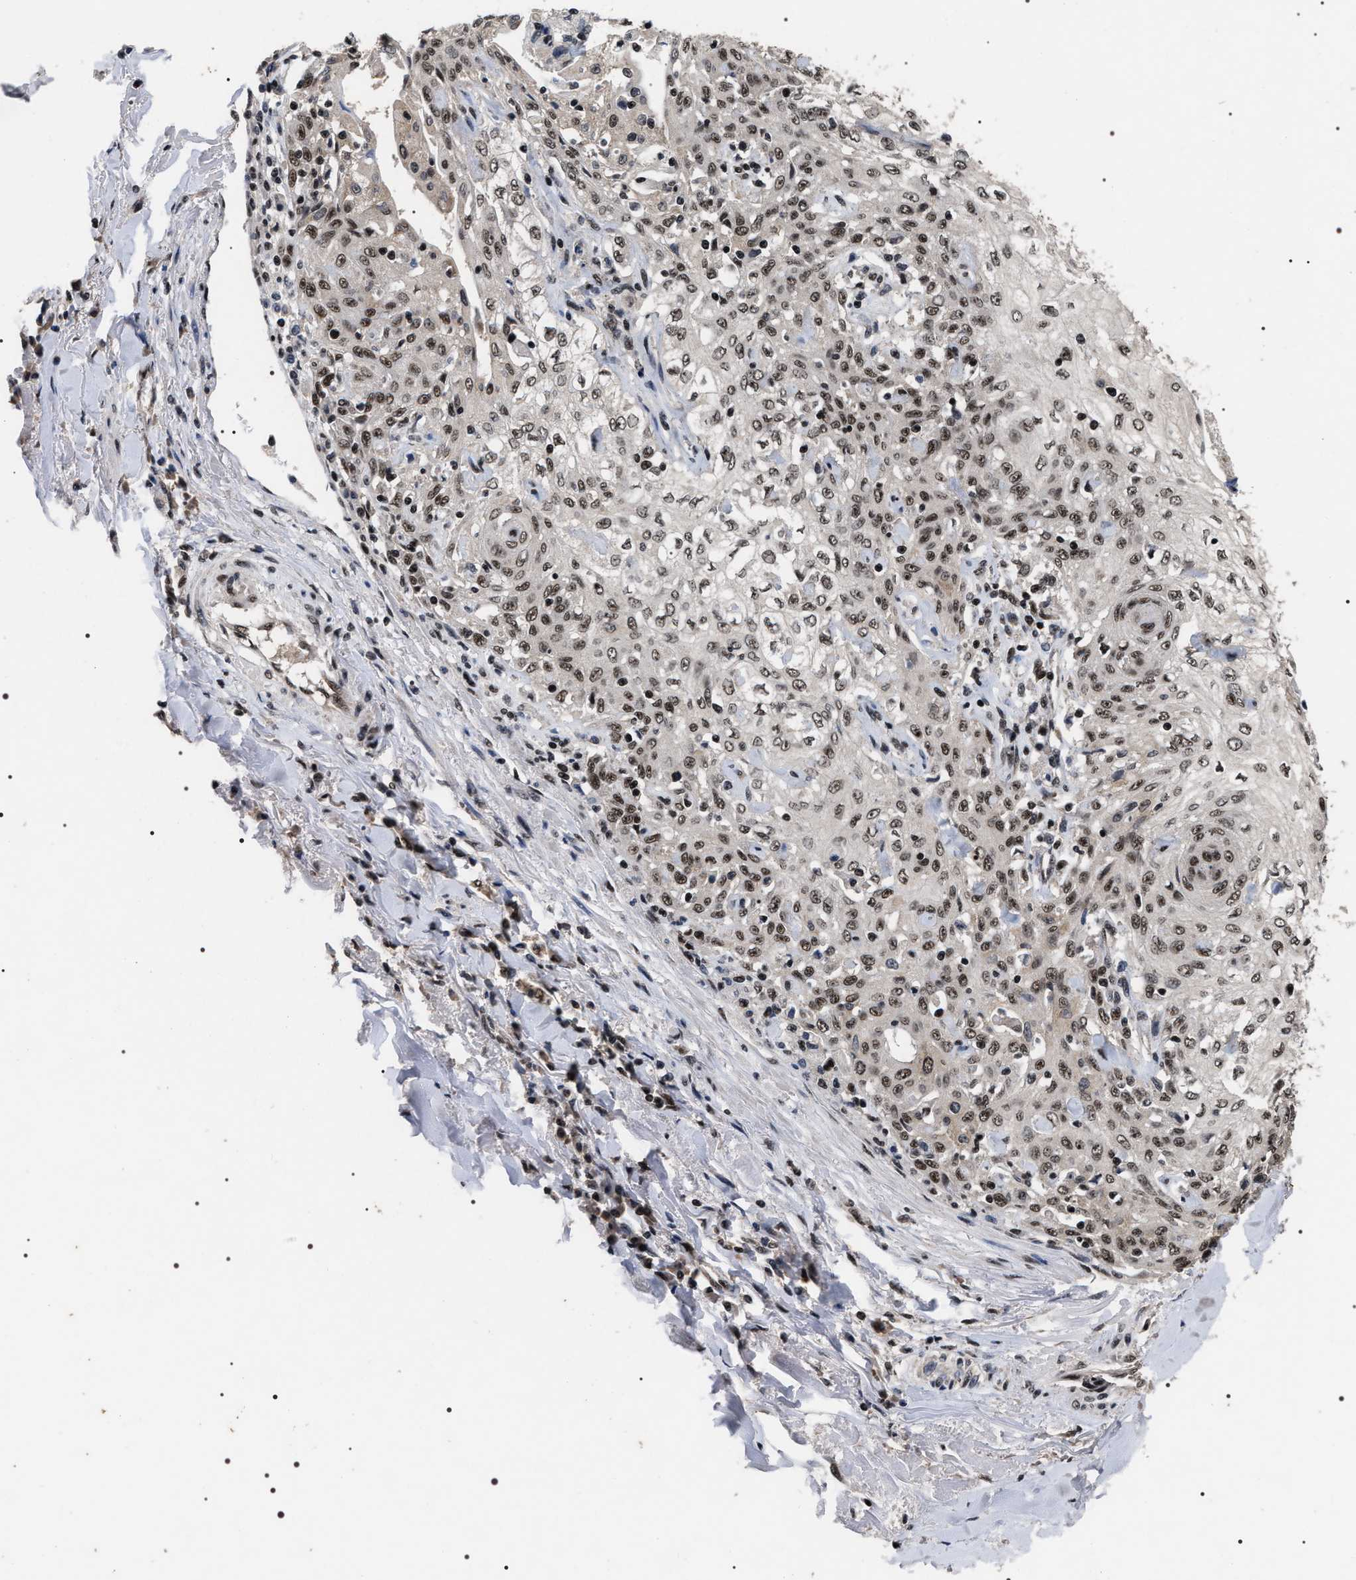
{"staining": {"intensity": "moderate", "quantity": ">75%", "location": "nuclear"}, "tissue": "skin cancer", "cell_type": "Tumor cells", "image_type": "cancer", "snomed": [{"axis": "morphology", "description": "Squamous cell carcinoma, NOS"}, {"axis": "morphology", "description": "Squamous cell carcinoma, metastatic, NOS"}, {"axis": "topography", "description": "Skin"}, {"axis": "topography", "description": "Lymph node"}], "caption": "DAB immunohistochemical staining of squamous cell carcinoma (skin) exhibits moderate nuclear protein expression in approximately >75% of tumor cells. (DAB IHC with brightfield microscopy, high magnification).", "gene": "RRP1B", "patient": {"sex": "male", "age": 75}}